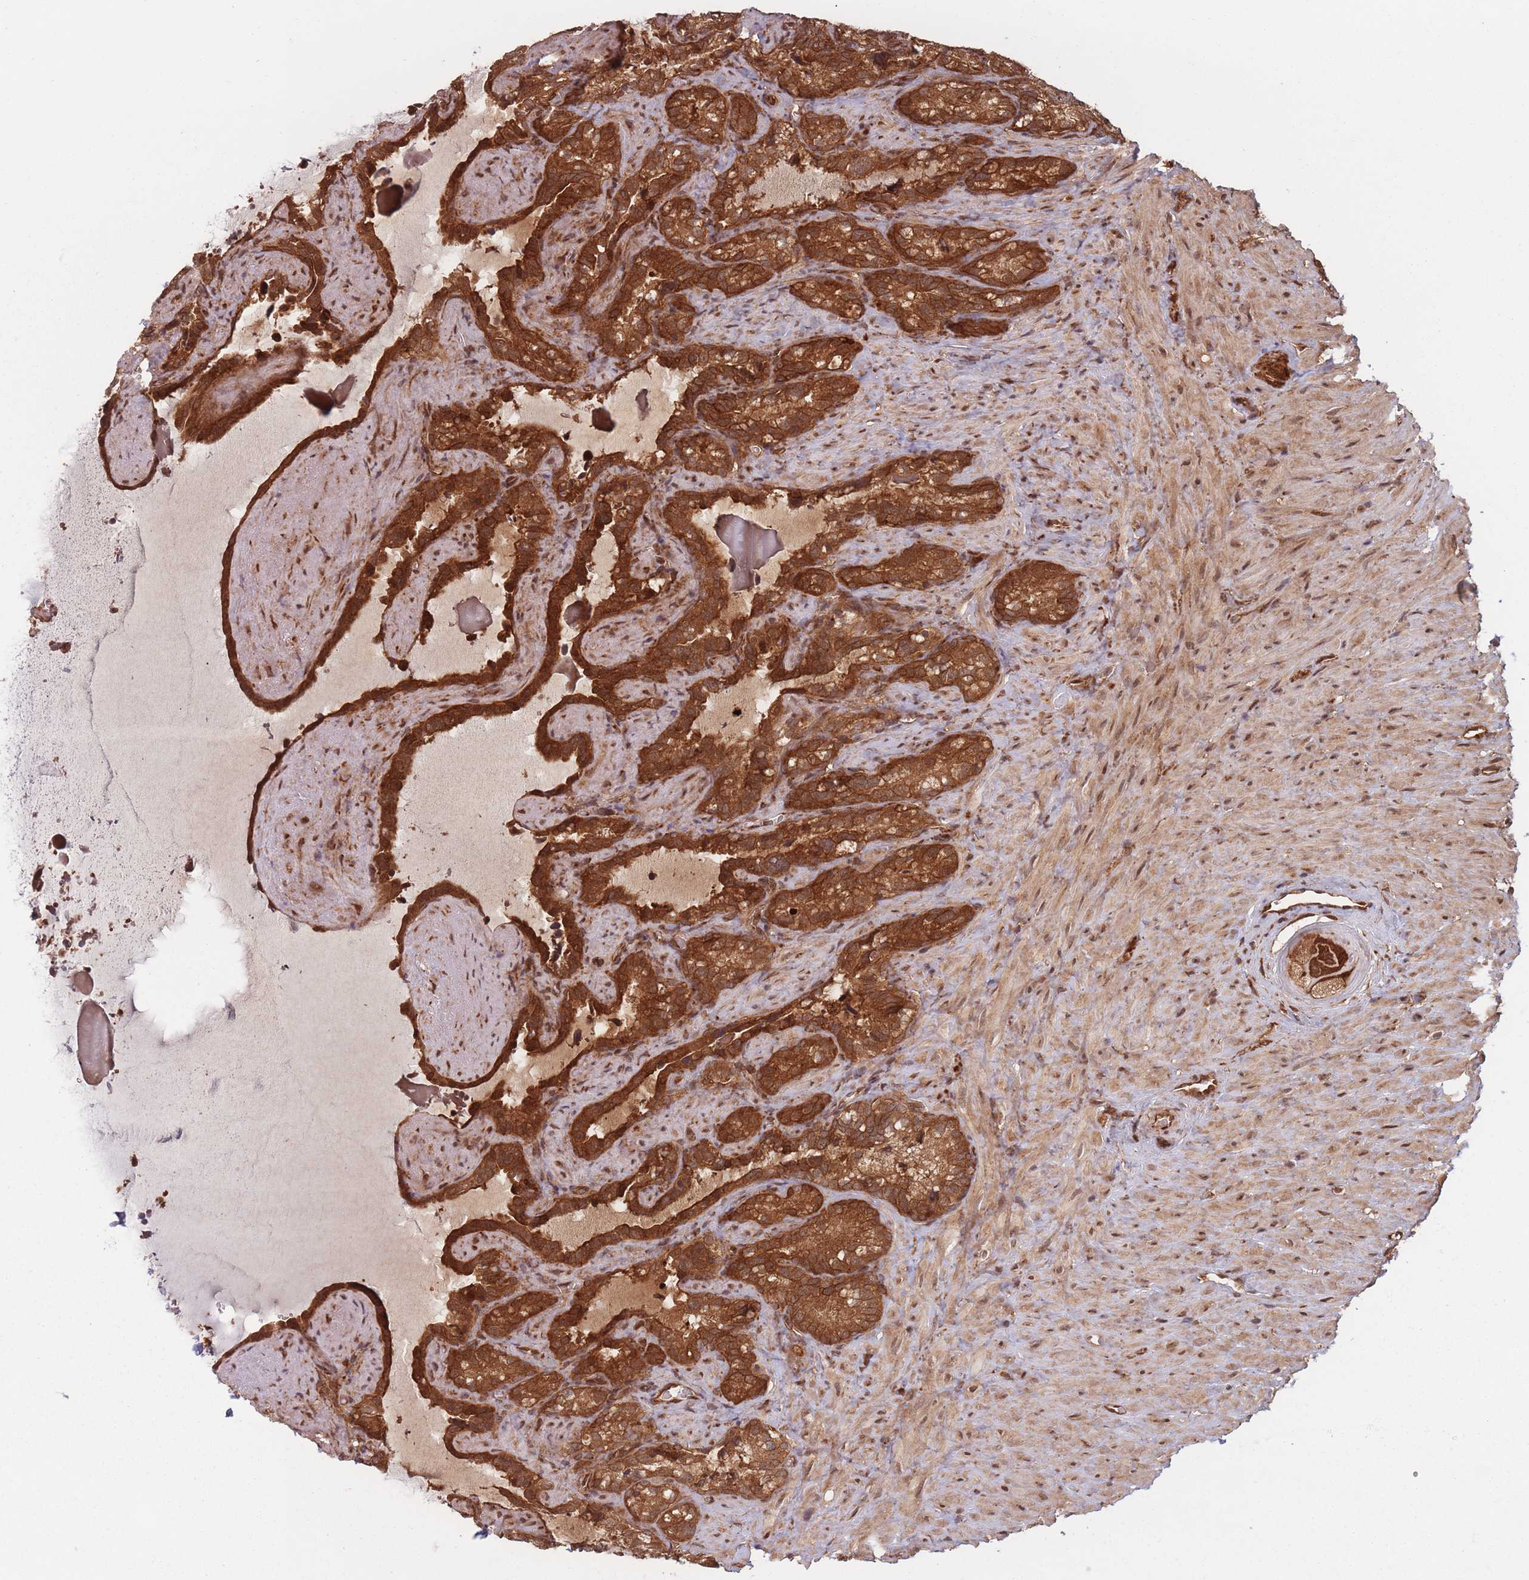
{"staining": {"intensity": "strong", "quantity": ">75%", "location": "cytoplasmic/membranous"}, "tissue": "seminal vesicle", "cell_type": "Glandular cells", "image_type": "normal", "snomed": [{"axis": "morphology", "description": "Normal tissue, NOS"}, {"axis": "topography", "description": "Prostate"}, {"axis": "topography", "description": "Seminal veicle"}], "caption": "Seminal vesicle was stained to show a protein in brown. There is high levels of strong cytoplasmic/membranous staining in approximately >75% of glandular cells.", "gene": "PODXL2", "patient": {"sex": "male", "age": 58}}